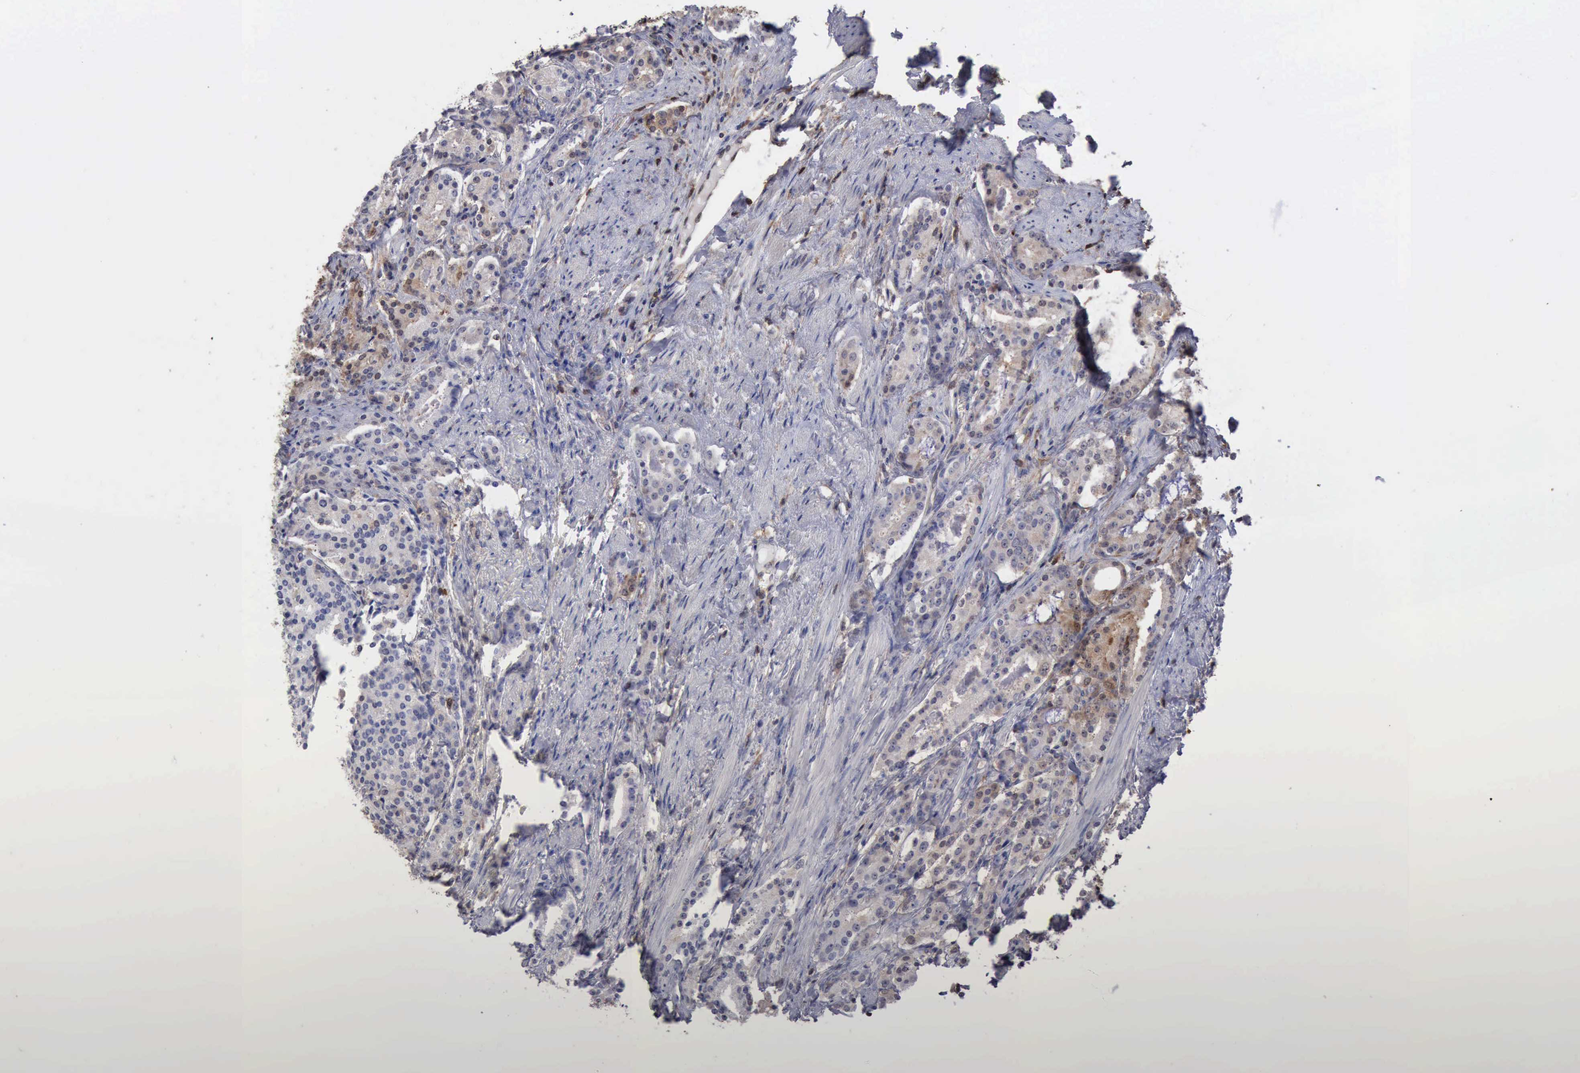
{"staining": {"intensity": "weak", "quantity": "<25%", "location": "cytoplasmic/membranous,nuclear"}, "tissue": "prostate cancer", "cell_type": "Tumor cells", "image_type": "cancer", "snomed": [{"axis": "morphology", "description": "Adenocarcinoma, Medium grade"}, {"axis": "topography", "description": "Prostate"}], "caption": "High magnification brightfield microscopy of prostate medium-grade adenocarcinoma stained with DAB (3,3'-diaminobenzidine) (brown) and counterstained with hematoxylin (blue): tumor cells show no significant expression.", "gene": "STAT1", "patient": {"sex": "male", "age": 72}}